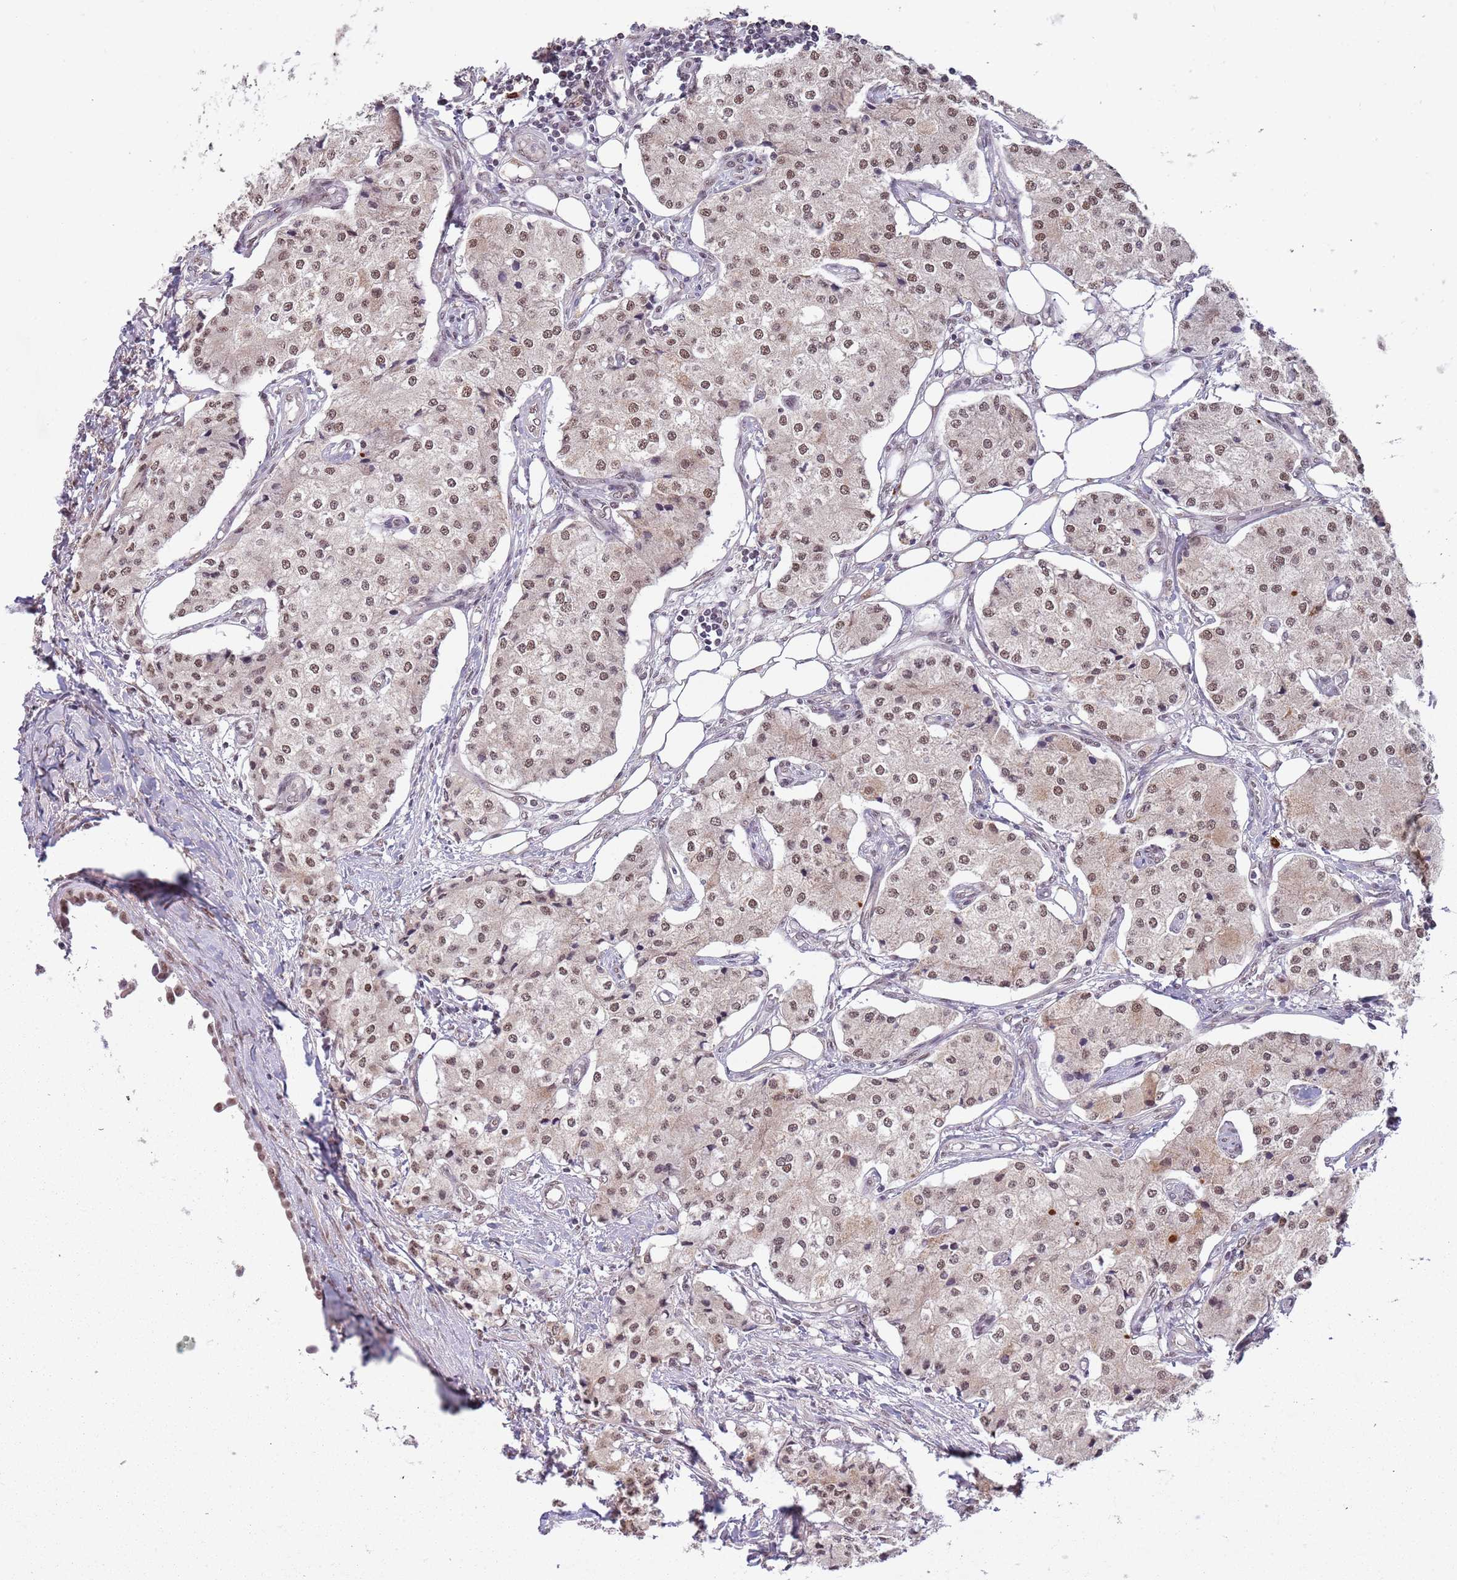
{"staining": {"intensity": "moderate", "quantity": ">75%", "location": "nuclear"}, "tissue": "carcinoid", "cell_type": "Tumor cells", "image_type": "cancer", "snomed": [{"axis": "morphology", "description": "Carcinoid, malignant, NOS"}, {"axis": "topography", "description": "Colon"}], "caption": "High-power microscopy captured an immunohistochemistry (IHC) image of malignant carcinoid, revealing moderate nuclear staining in approximately >75% of tumor cells. (DAB (3,3'-diaminobenzidine) IHC, brown staining for protein, blue staining for nuclei).", "gene": "FAM120AOS", "patient": {"sex": "female", "age": 52}}